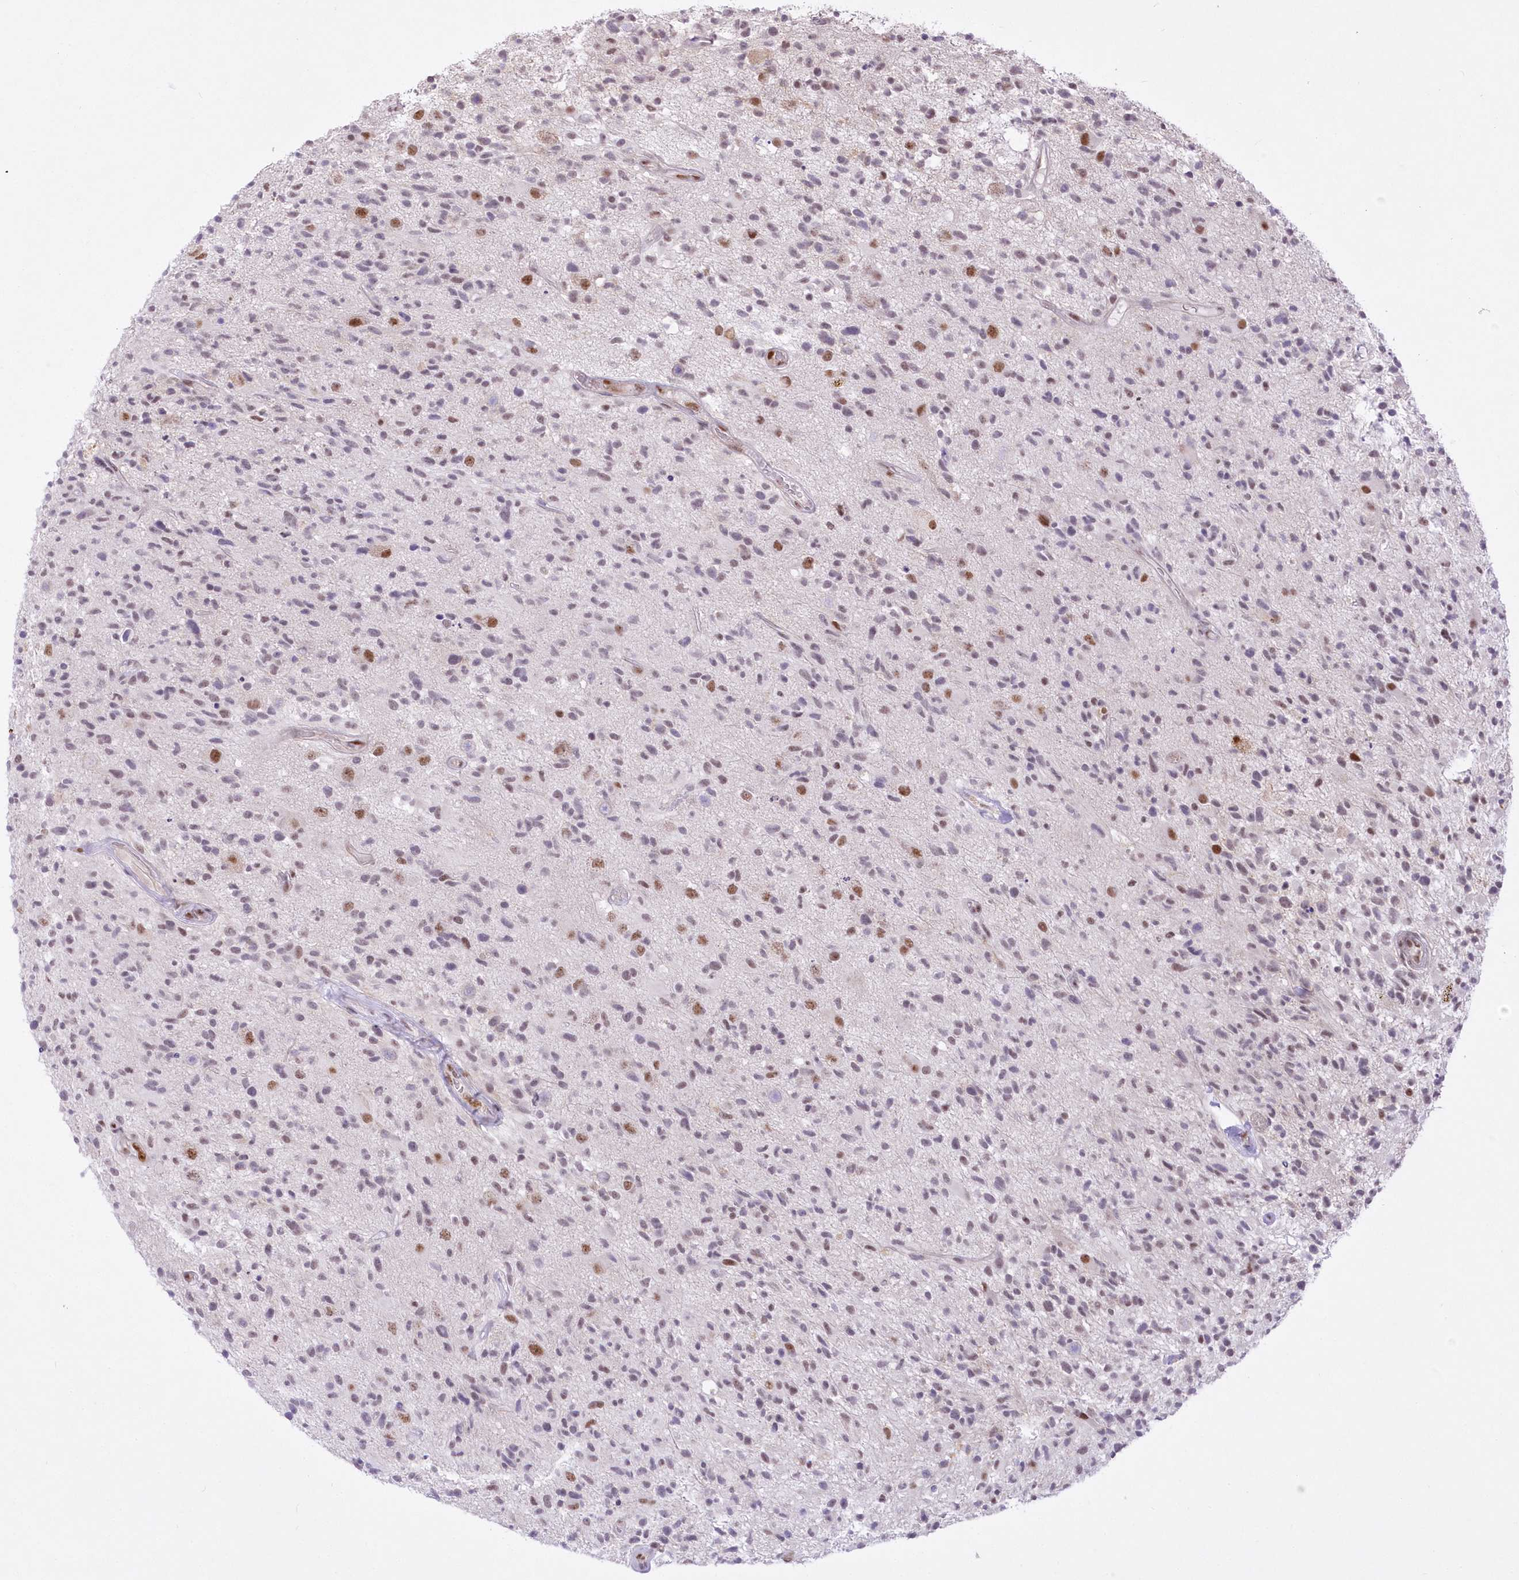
{"staining": {"intensity": "moderate", "quantity": "<25%", "location": "nuclear"}, "tissue": "glioma", "cell_type": "Tumor cells", "image_type": "cancer", "snomed": [{"axis": "morphology", "description": "Glioma, malignant, High grade"}, {"axis": "morphology", "description": "Glioblastoma, NOS"}, {"axis": "topography", "description": "Brain"}], "caption": "Immunohistochemical staining of glioblastoma exhibits moderate nuclear protein positivity in approximately <25% of tumor cells.", "gene": "NSUN2", "patient": {"sex": "male", "age": 60}}